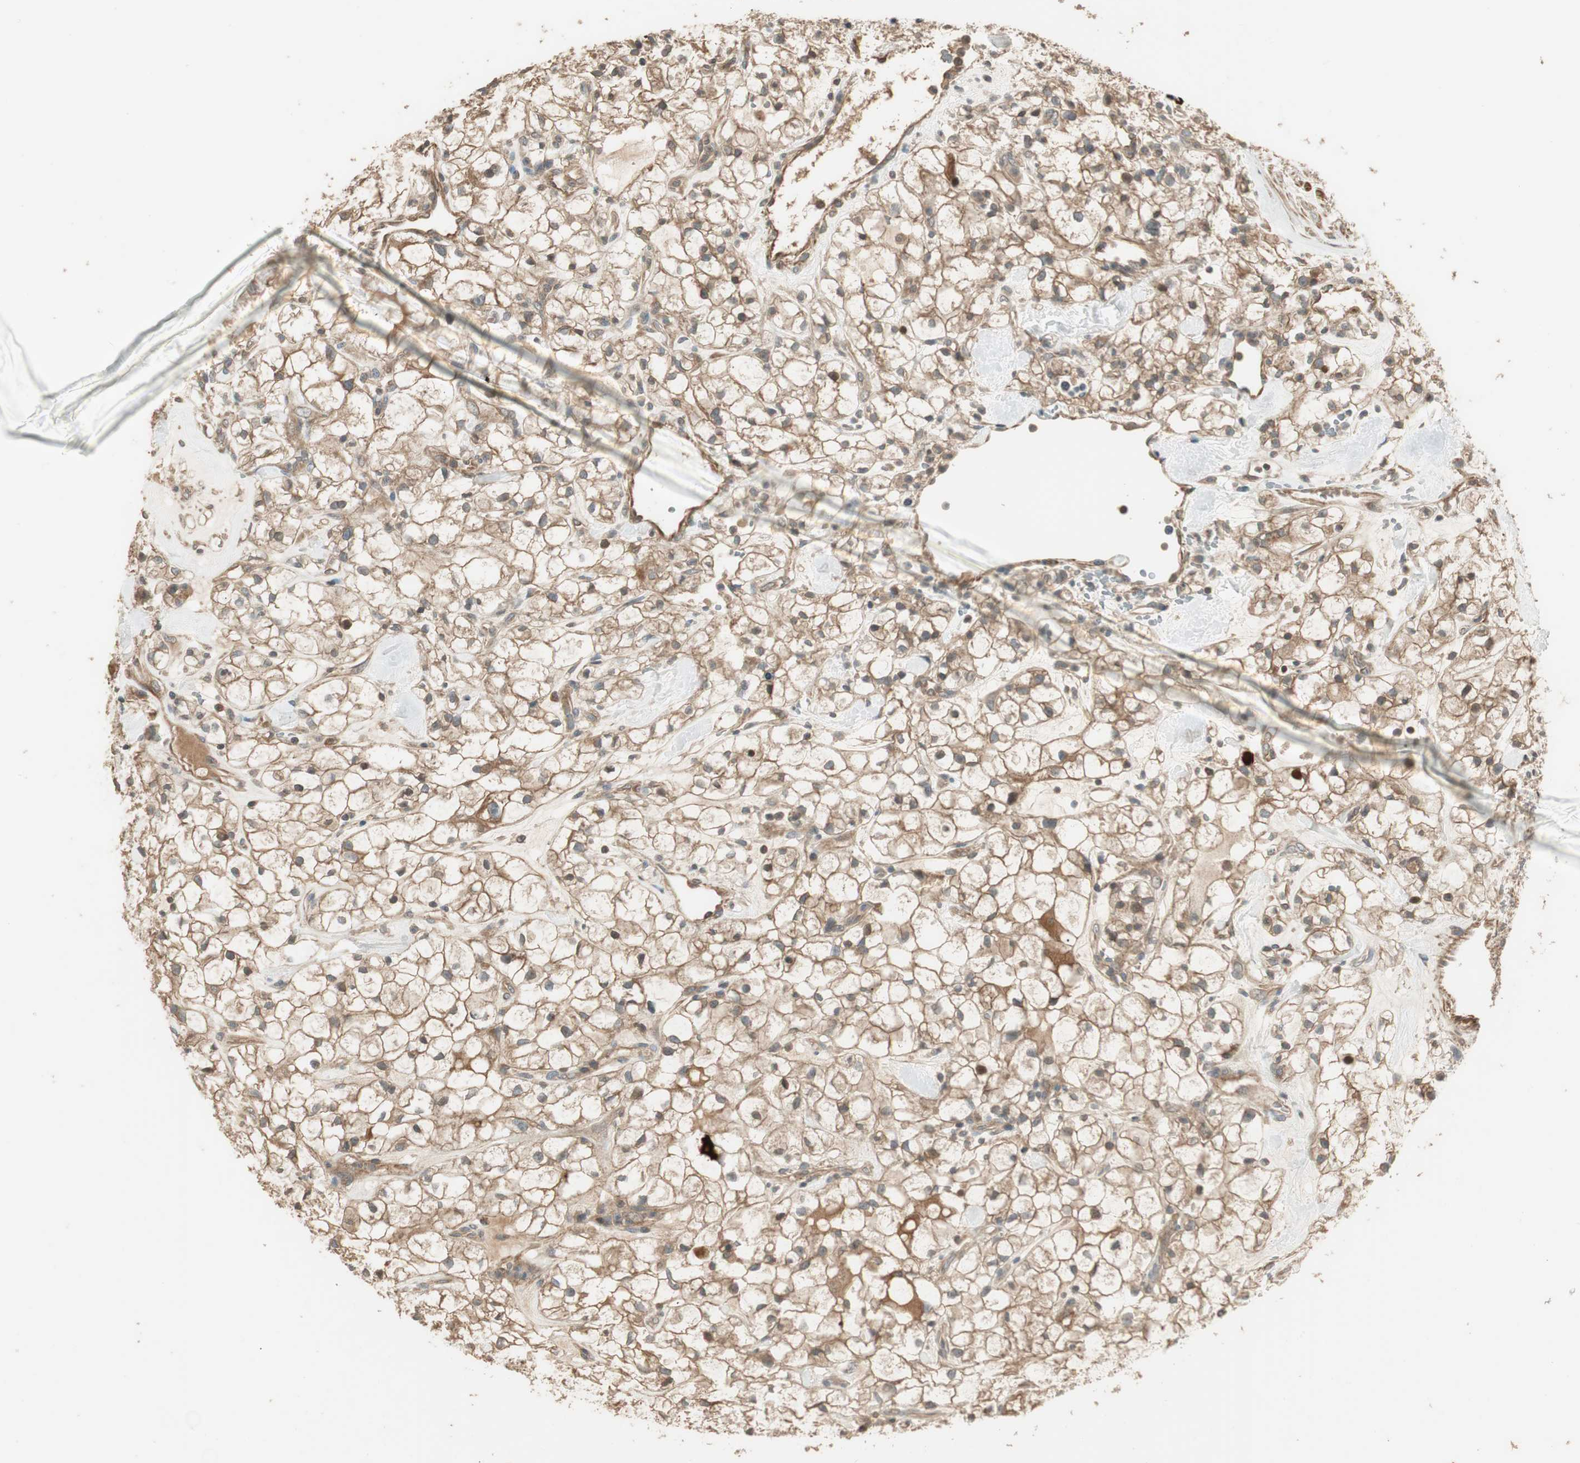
{"staining": {"intensity": "moderate", "quantity": ">75%", "location": "cytoplasmic/membranous"}, "tissue": "renal cancer", "cell_type": "Tumor cells", "image_type": "cancer", "snomed": [{"axis": "morphology", "description": "Adenocarcinoma, NOS"}, {"axis": "topography", "description": "Kidney"}], "caption": "Tumor cells demonstrate medium levels of moderate cytoplasmic/membranous positivity in about >75% of cells in renal cancer (adenocarcinoma). (IHC, brightfield microscopy, high magnification).", "gene": "PFDN5", "patient": {"sex": "female", "age": 60}}